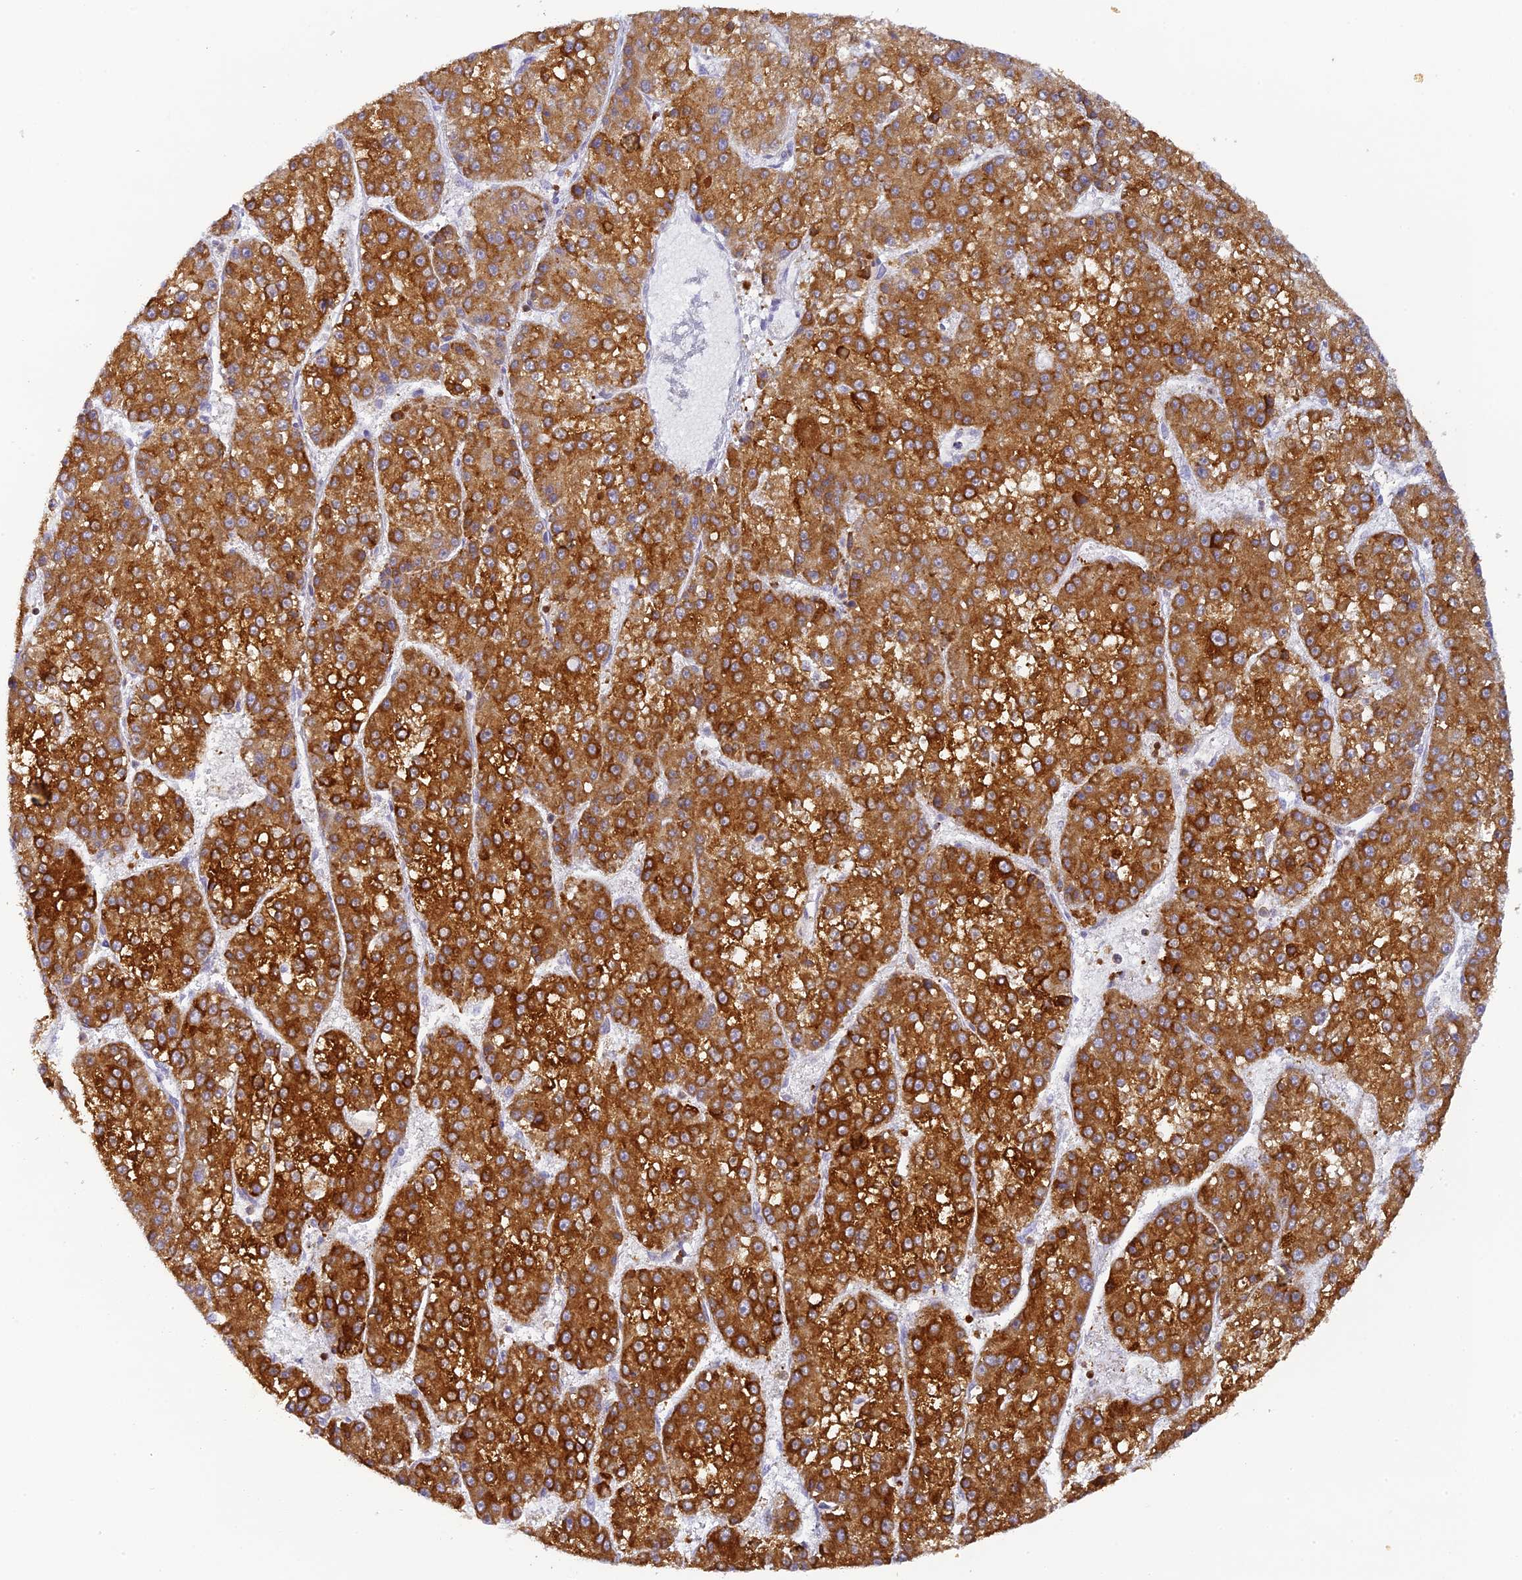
{"staining": {"intensity": "strong", "quantity": ">75%", "location": "cytoplasmic/membranous"}, "tissue": "liver cancer", "cell_type": "Tumor cells", "image_type": "cancer", "snomed": [{"axis": "morphology", "description": "Carcinoma, Hepatocellular, NOS"}, {"axis": "topography", "description": "Liver"}], "caption": "Immunohistochemistry (IHC) micrograph of neoplastic tissue: human liver cancer stained using IHC exhibits high levels of strong protein expression localized specifically in the cytoplasmic/membranous of tumor cells, appearing as a cytoplasmic/membranous brown color.", "gene": "FYB1", "patient": {"sex": "female", "age": 73}}